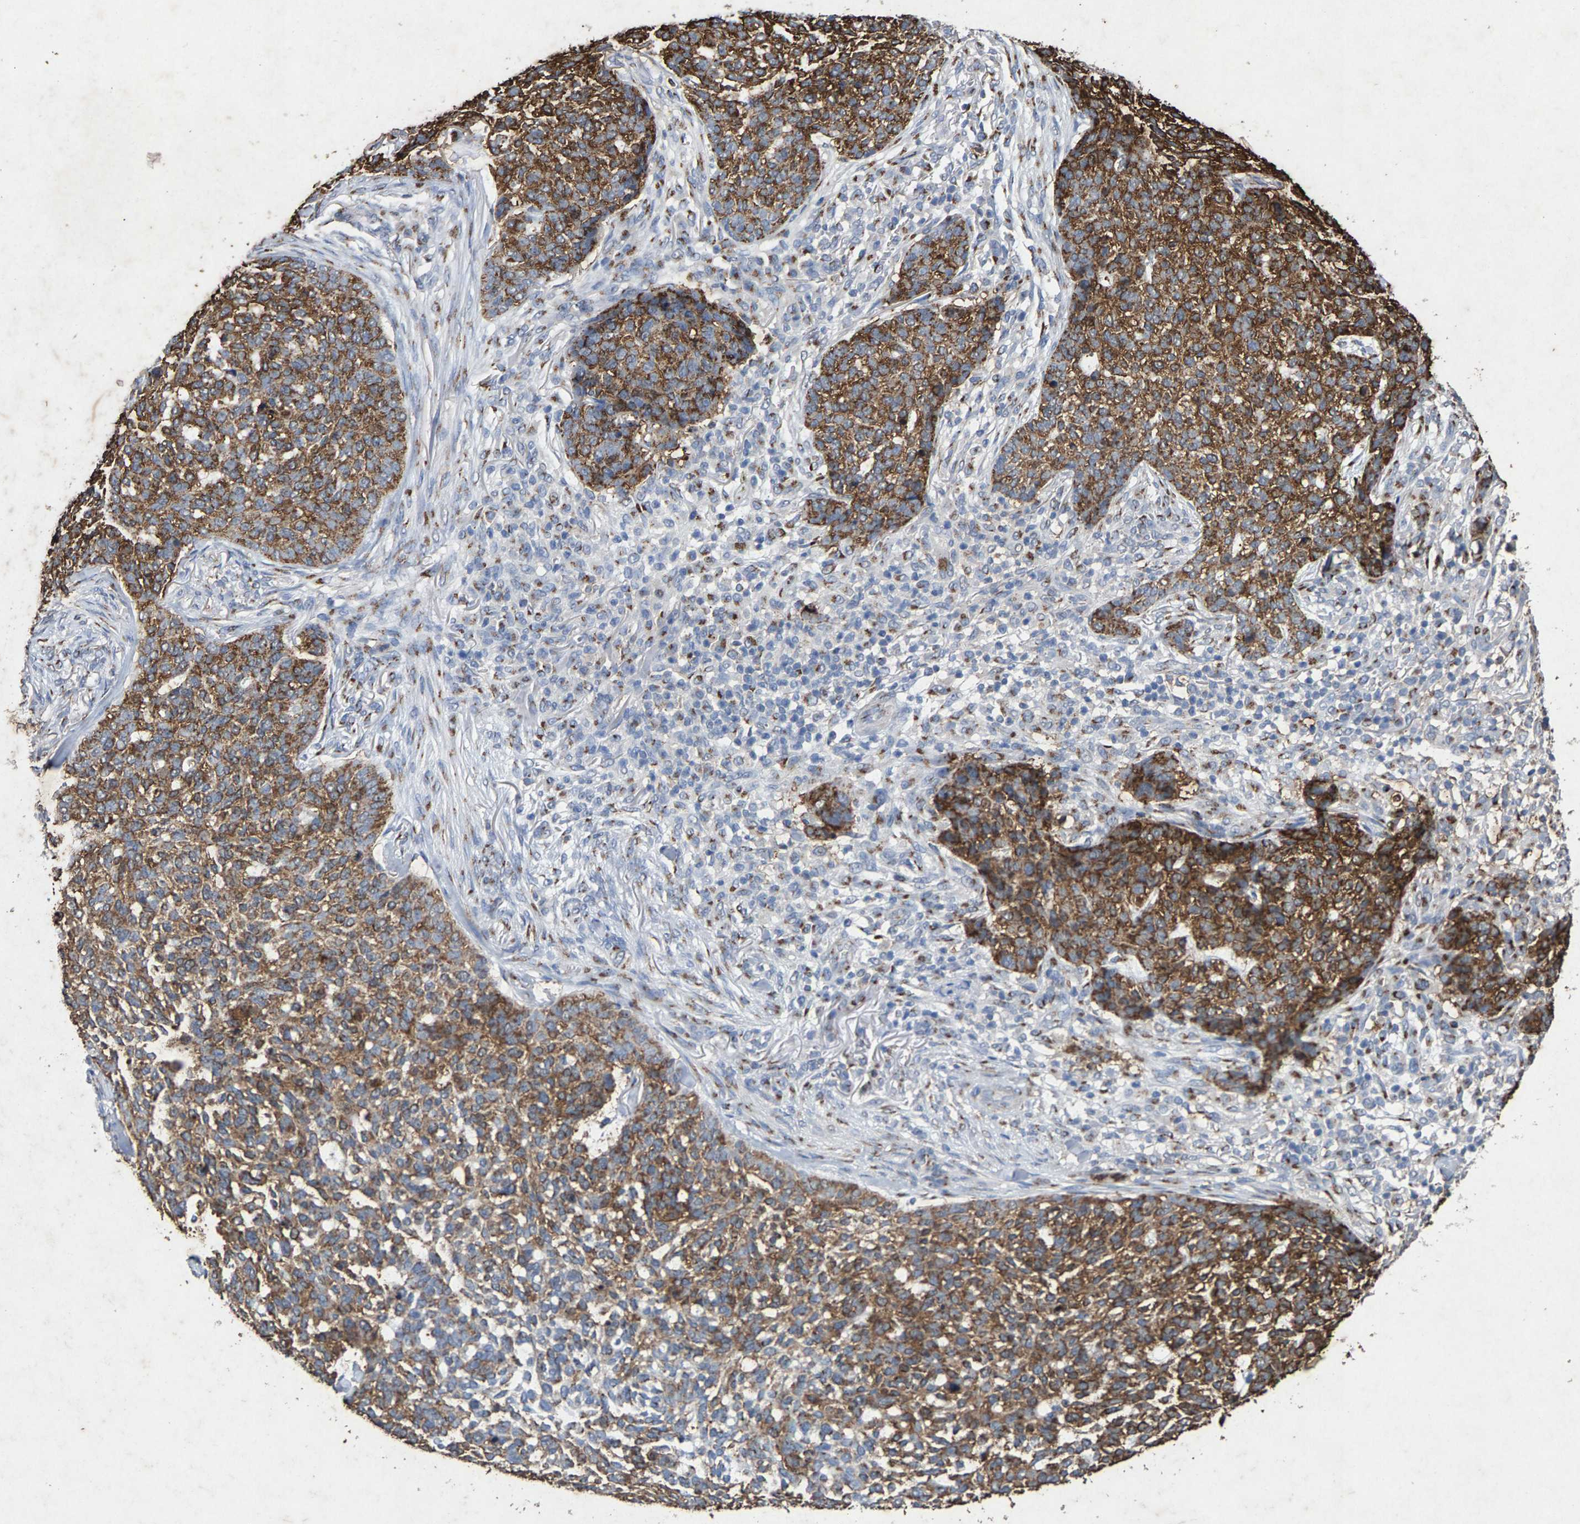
{"staining": {"intensity": "strong", "quantity": ">75%", "location": "cytoplasmic/membranous"}, "tissue": "skin cancer", "cell_type": "Tumor cells", "image_type": "cancer", "snomed": [{"axis": "morphology", "description": "Basal cell carcinoma"}, {"axis": "topography", "description": "Skin"}], "caption": "A micrograph of human basal cell carcinoma (skin) stained for a protein shows strong cytoplasmic/membranous brown staining in tumor cells.", "gene": "MAN2A1", "patient": {"sex": "female", "age": 64}}